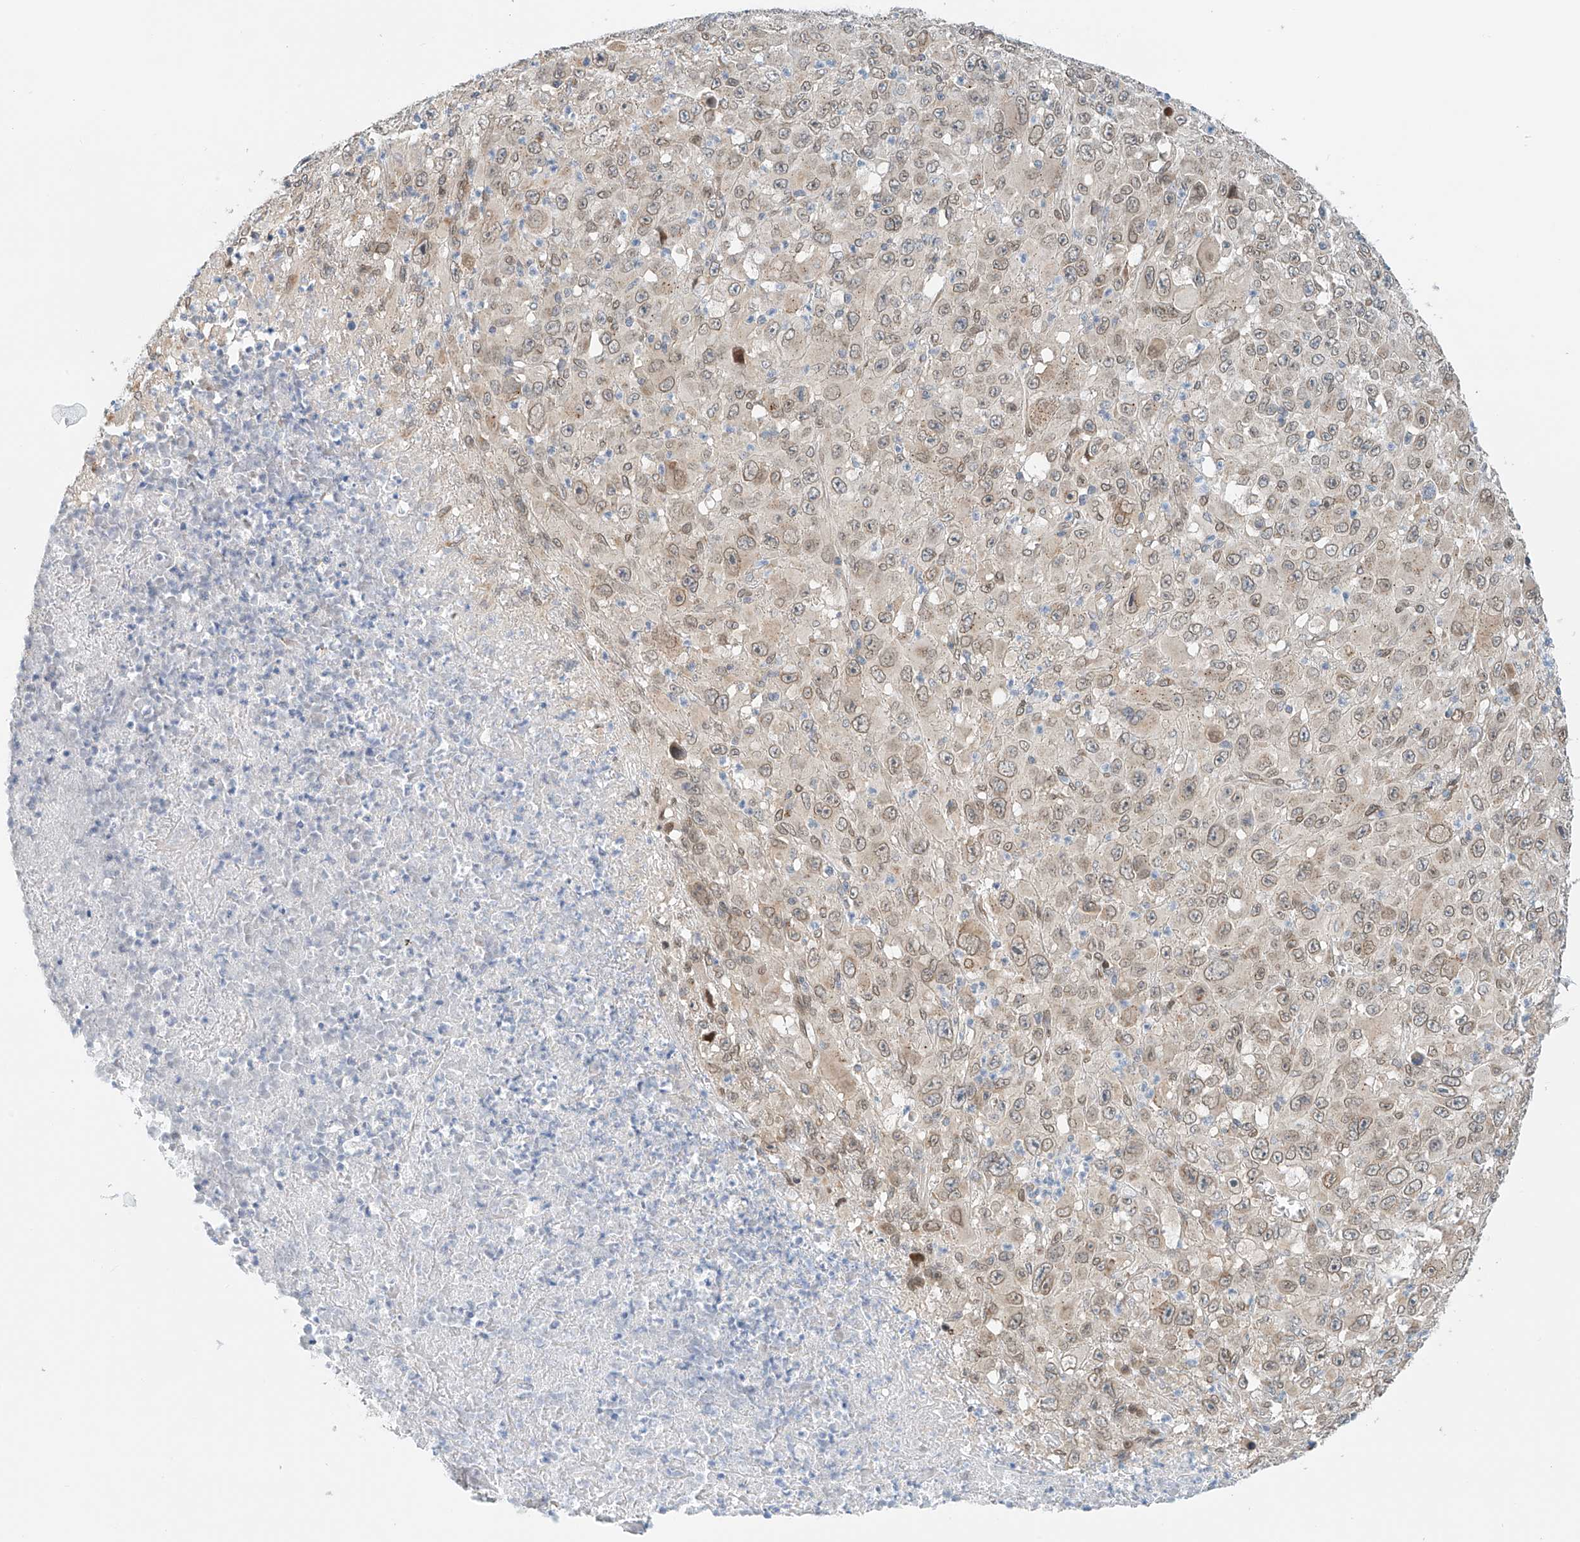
{"staining": {"intensity": "moderate", "quantity": "25%-75%", "location": "cytoplasmic/membranous,nuclear"}, "tissue": "melanoma", "cell_type": "Tumor cells", "image_type": "cancer", "snomed": [{"axis": "morphology", "description": "Malignant melanoma, Metastatic site"}, {"axis": "topography", "description": "Skin"}], "caption": "A brown stain highlights moderate cytoplasmic/membranous and nuclear positivity of a protein in malignant melanoma (metastatic site) tumor cells.", "gene": "STARD9", "patient": {"sex": "female", "age": 56}}